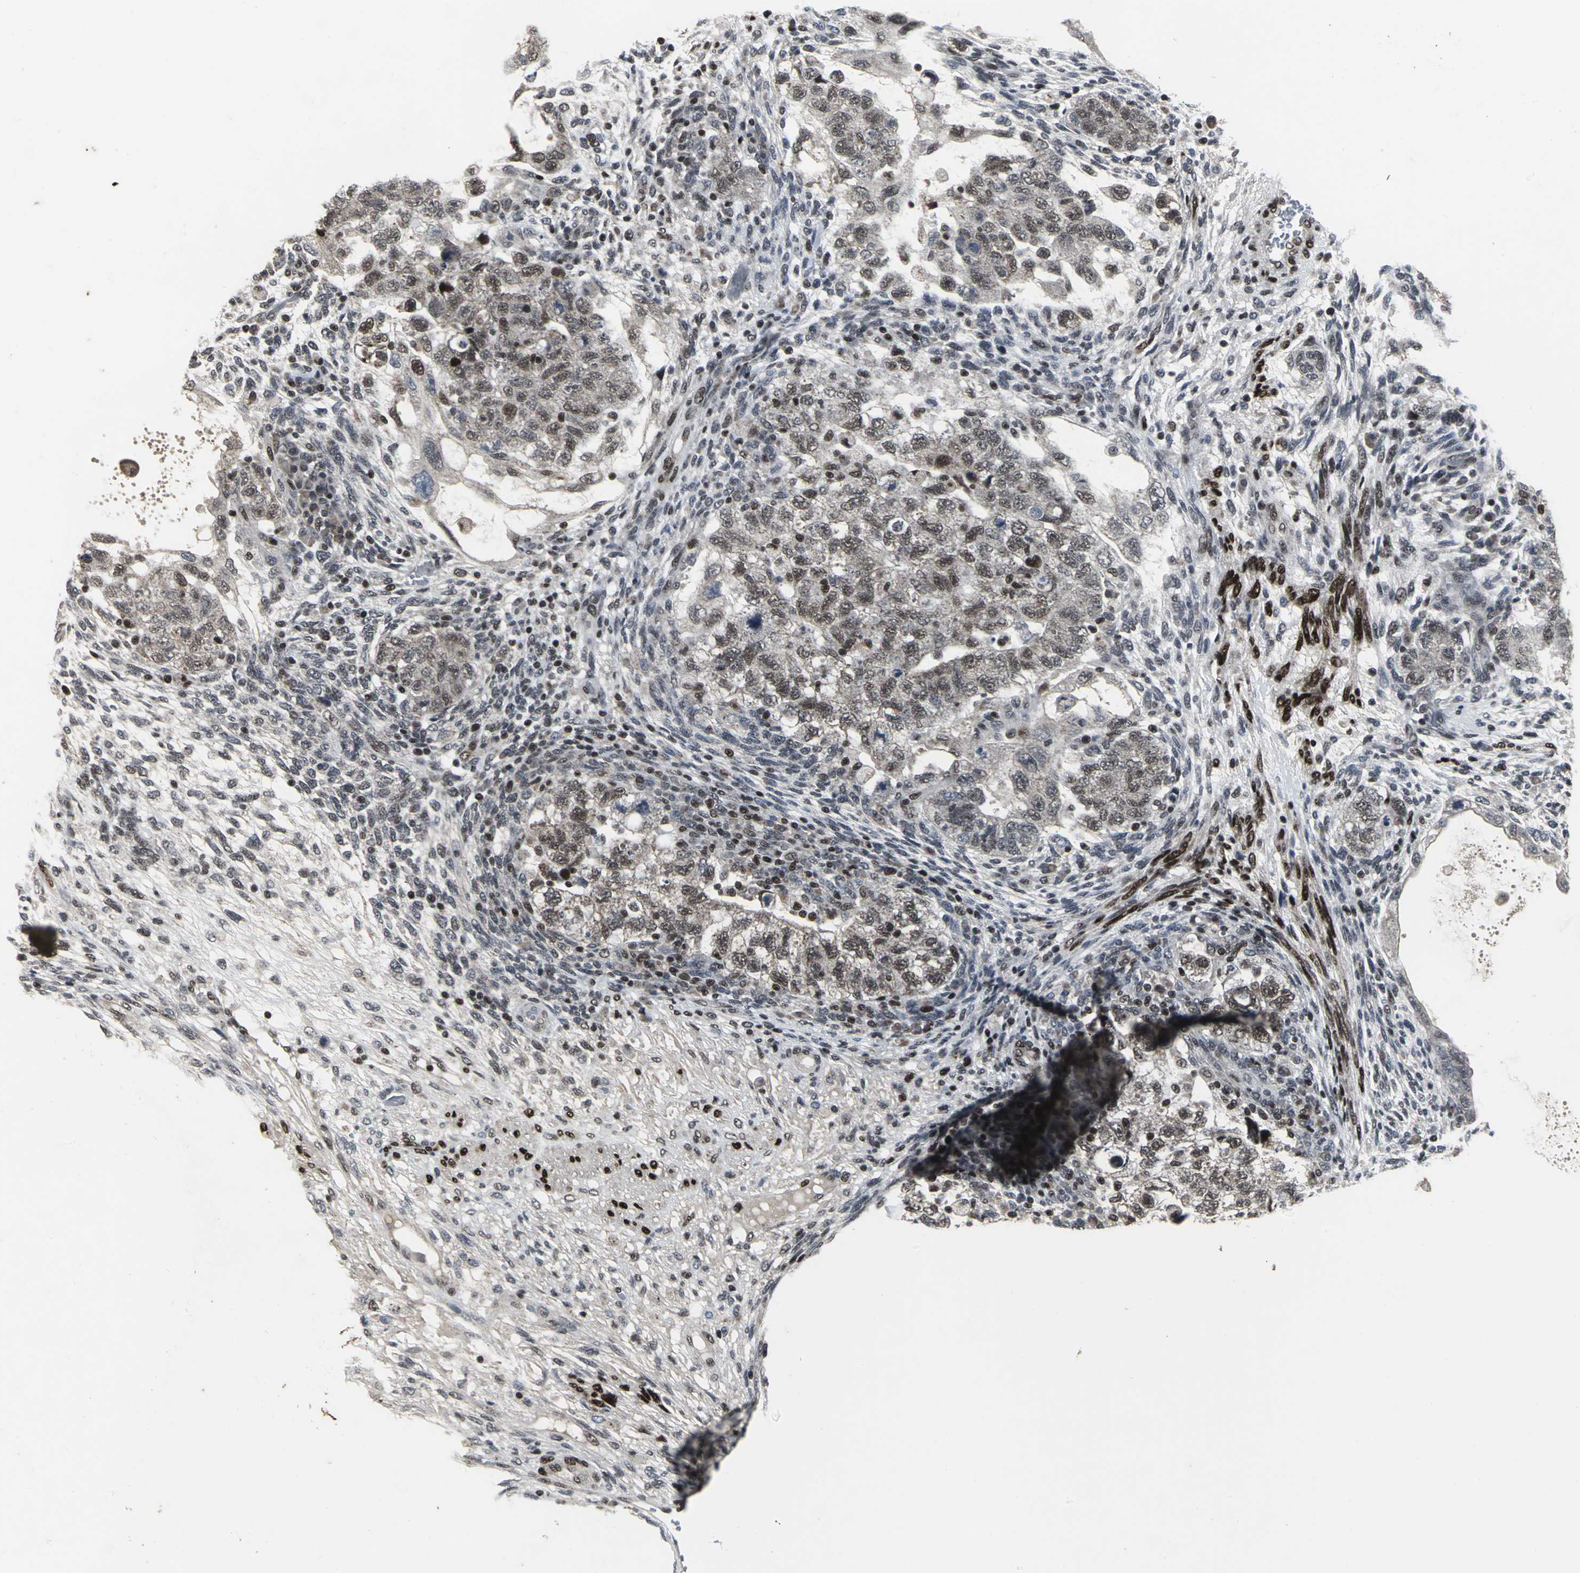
{"staining": {"intensity": "moderate", "quantity": "25%-75%", "location": "nuclear"}, "tissue": "testis cancer", "cell_type": "Tumor cells", "image_type": "cancer", "snomed": [{"axis": "morphology", "description": "Normal tissue, NOS"}, {"axis": "morphology", "description": "Carcinoma, Embryonal, NOS"}, {"axis": "topography", "description": "Testis"}], "caption": "Moderate nuclear expression for a protein is present in about 25%-75% of tumor cells of testis cancer using immunohistochemistry.", "gene": "SRF", "patient": {"sex": "male", "age": 36}}